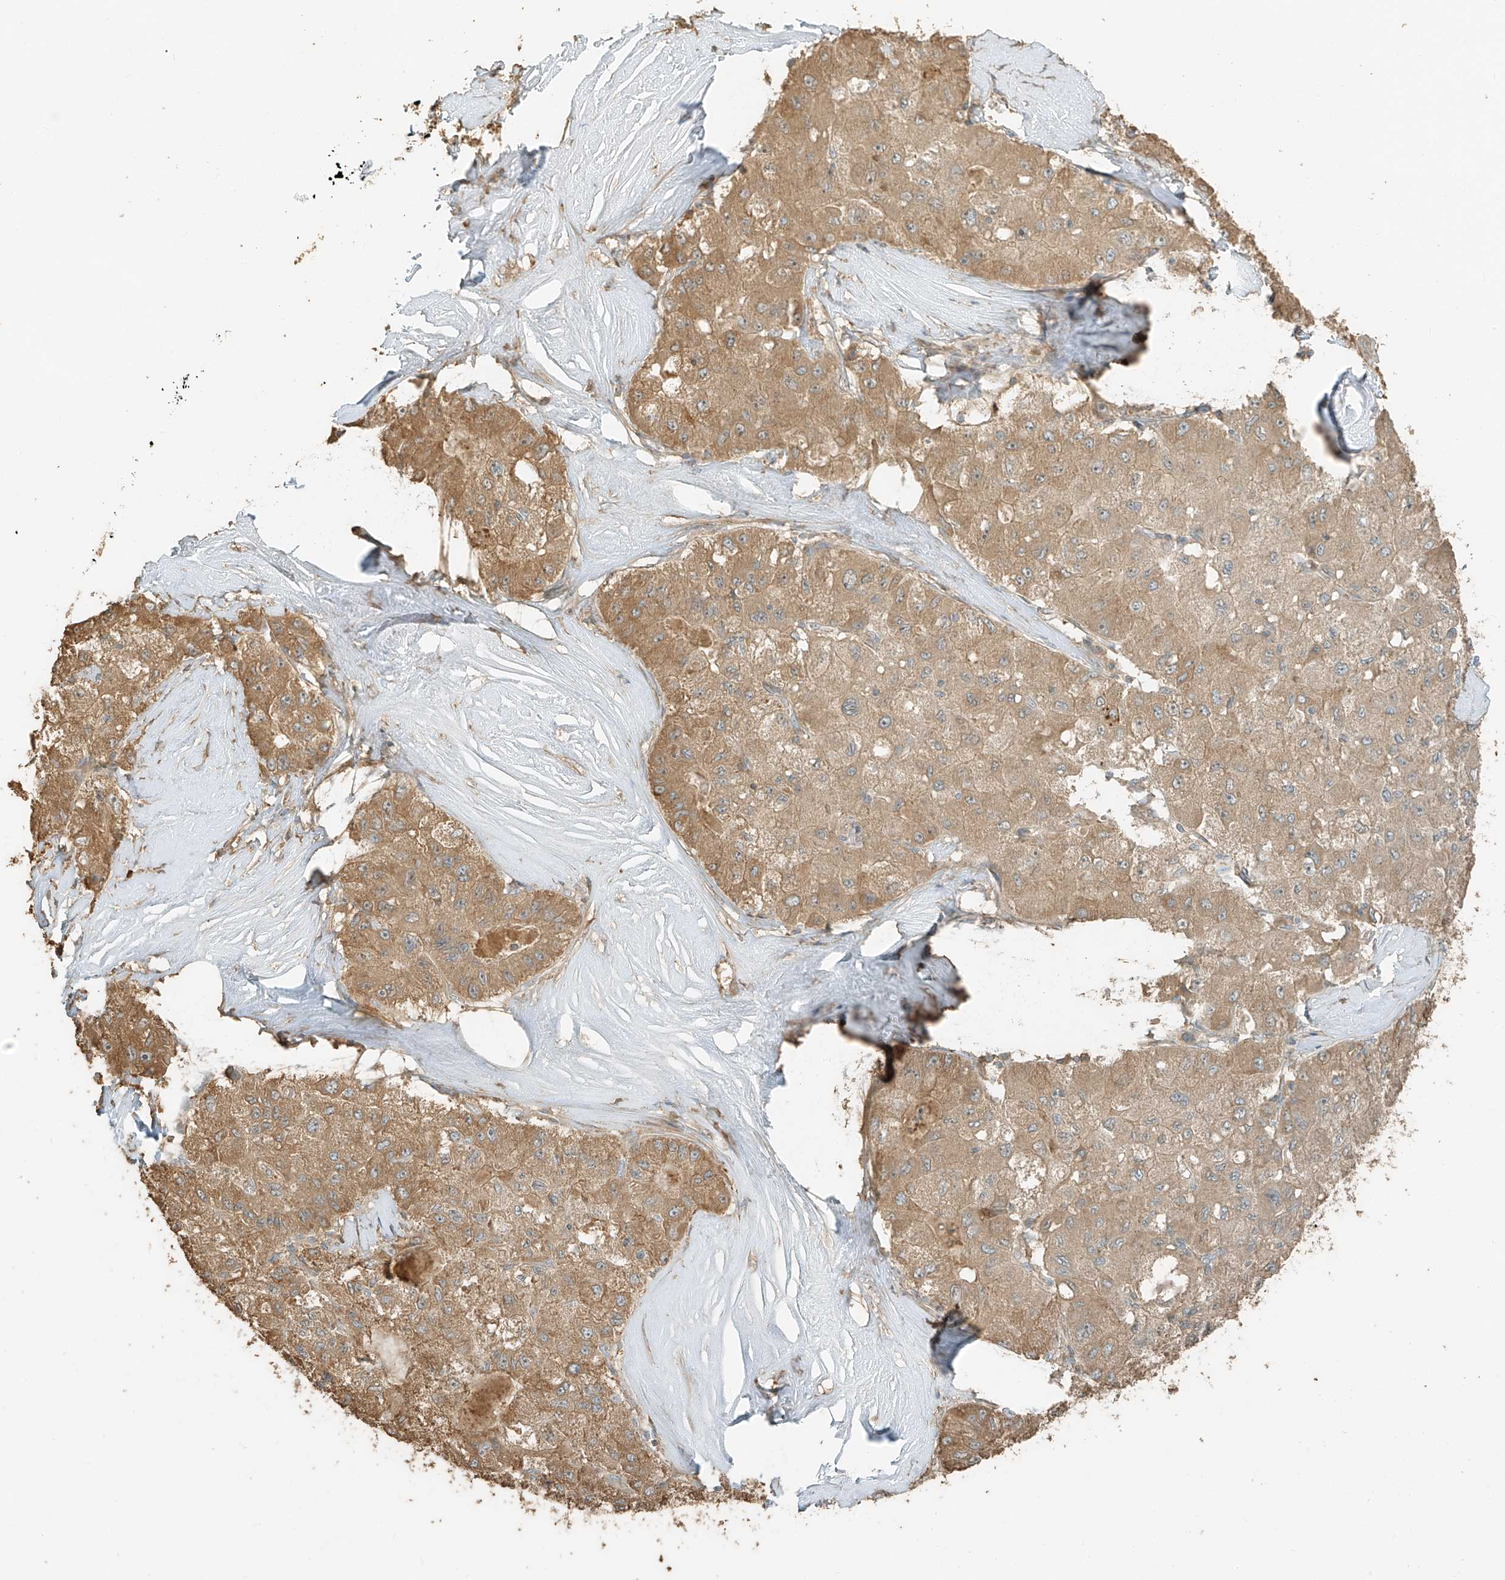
{"staining": {"intensity": "moderate", "quantity": ">75%", "location": "cytoplasmic/membranous"}, "tissue": "liver cancer", "cell_type": "Tumor cells", "image_type": "cancer", "snomed": [{"axis": "morphology", "description": "Carcinoma, Hepatocellular, NOS"}, {"axis": "topography", "description": "Liver"}], "caption": "Moderate cytoplasmic/membranous expression for a protein is seen in approximately >75% of tumor cells of liver cancer (hepatocellular carcinoma) using IHC.", "gene": "RFTN2", "patient": {"sex": "male", "age": 80}}